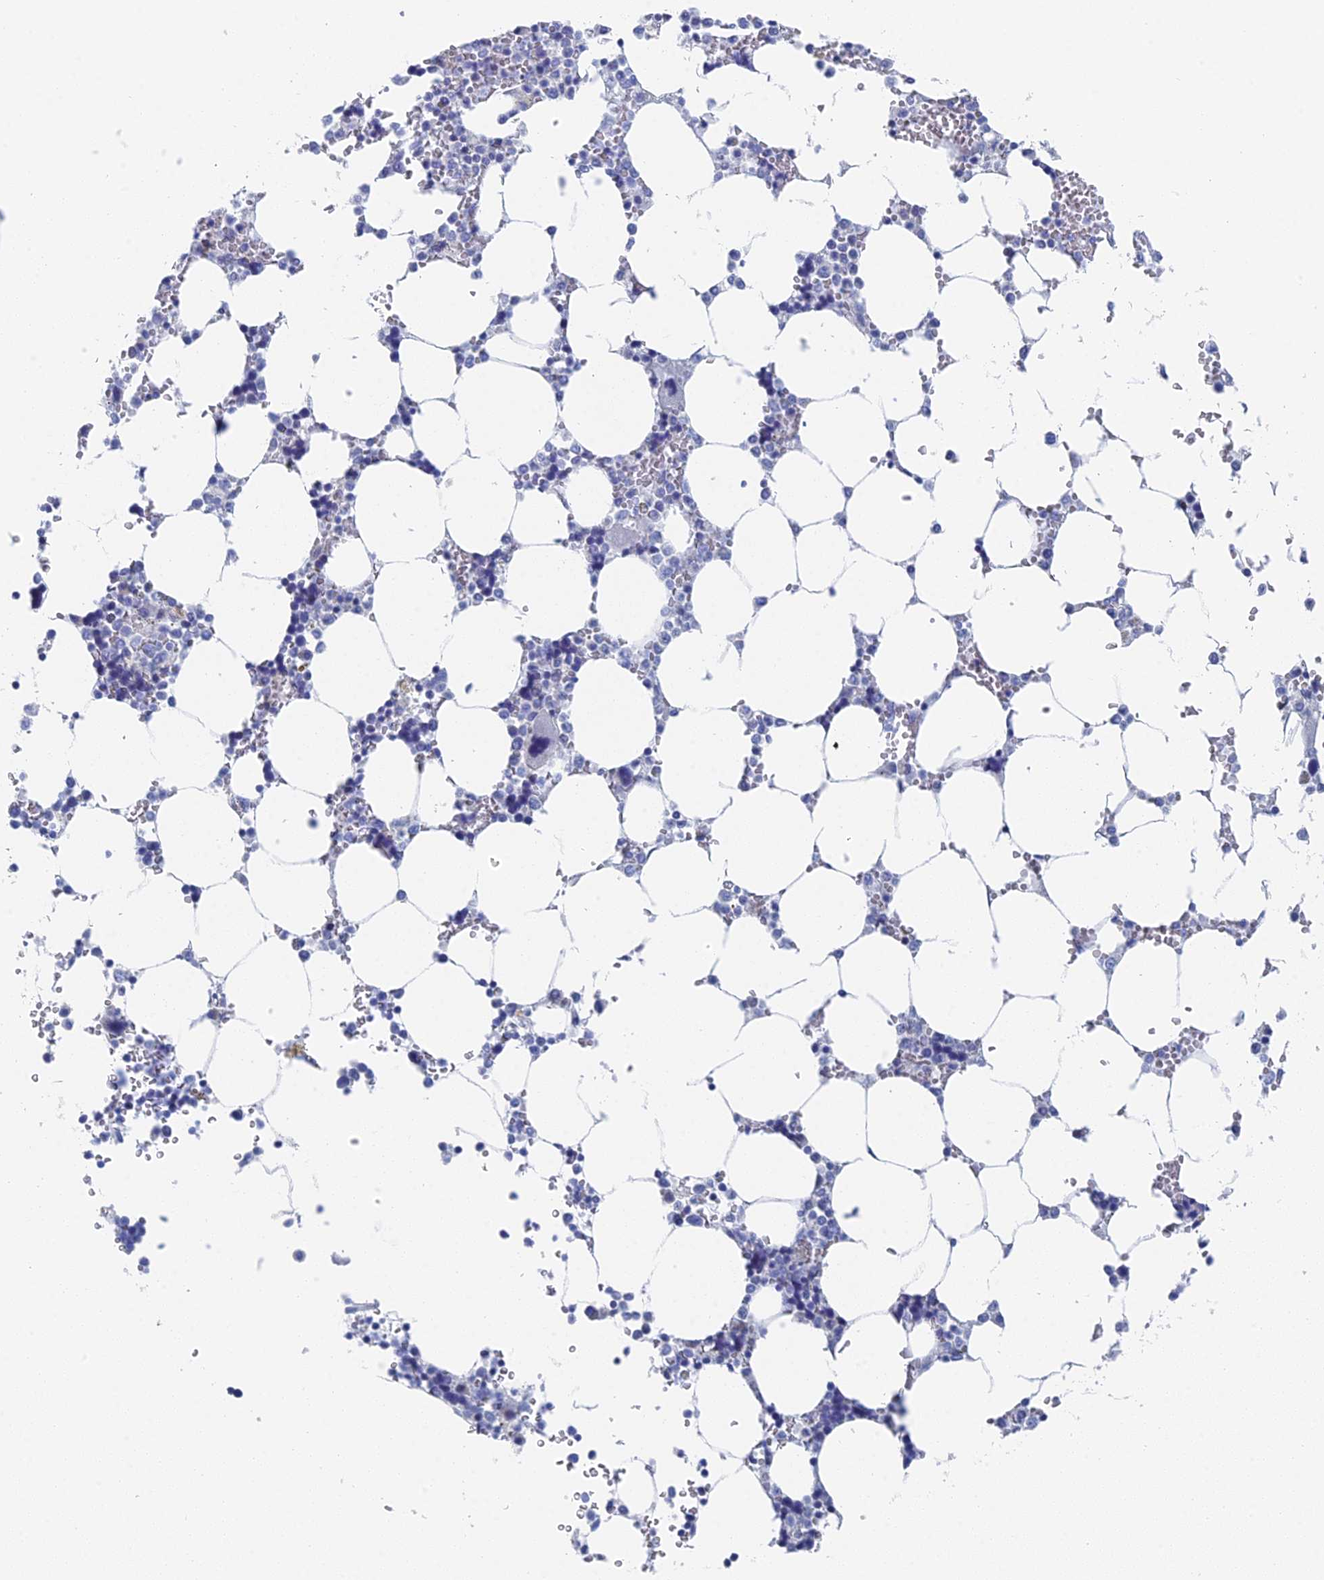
{"staining": {"intensity": "negative", "quantity": "none", "location": "none"}, "tissue": "bone marrow", "cell_type": "Hematopoietic cells", "image_type": "normal", "snomed": [{"axis": "morphology", "description": "Normal tissue, NOS"}, {"axis": "topography", "description": "Bone marrow"}], "caption": "IHC micrograph of unremarkable human bone marrow stained for a protein (brown), which shows no positivity in hematopoietic cells. (Brightfield microscopy of DAB (3,3'-diaminobenzidine) immunohistochemistry at high magnification).", "gene": "DRGX", "patient": {"sex": "male", "age": 64}}